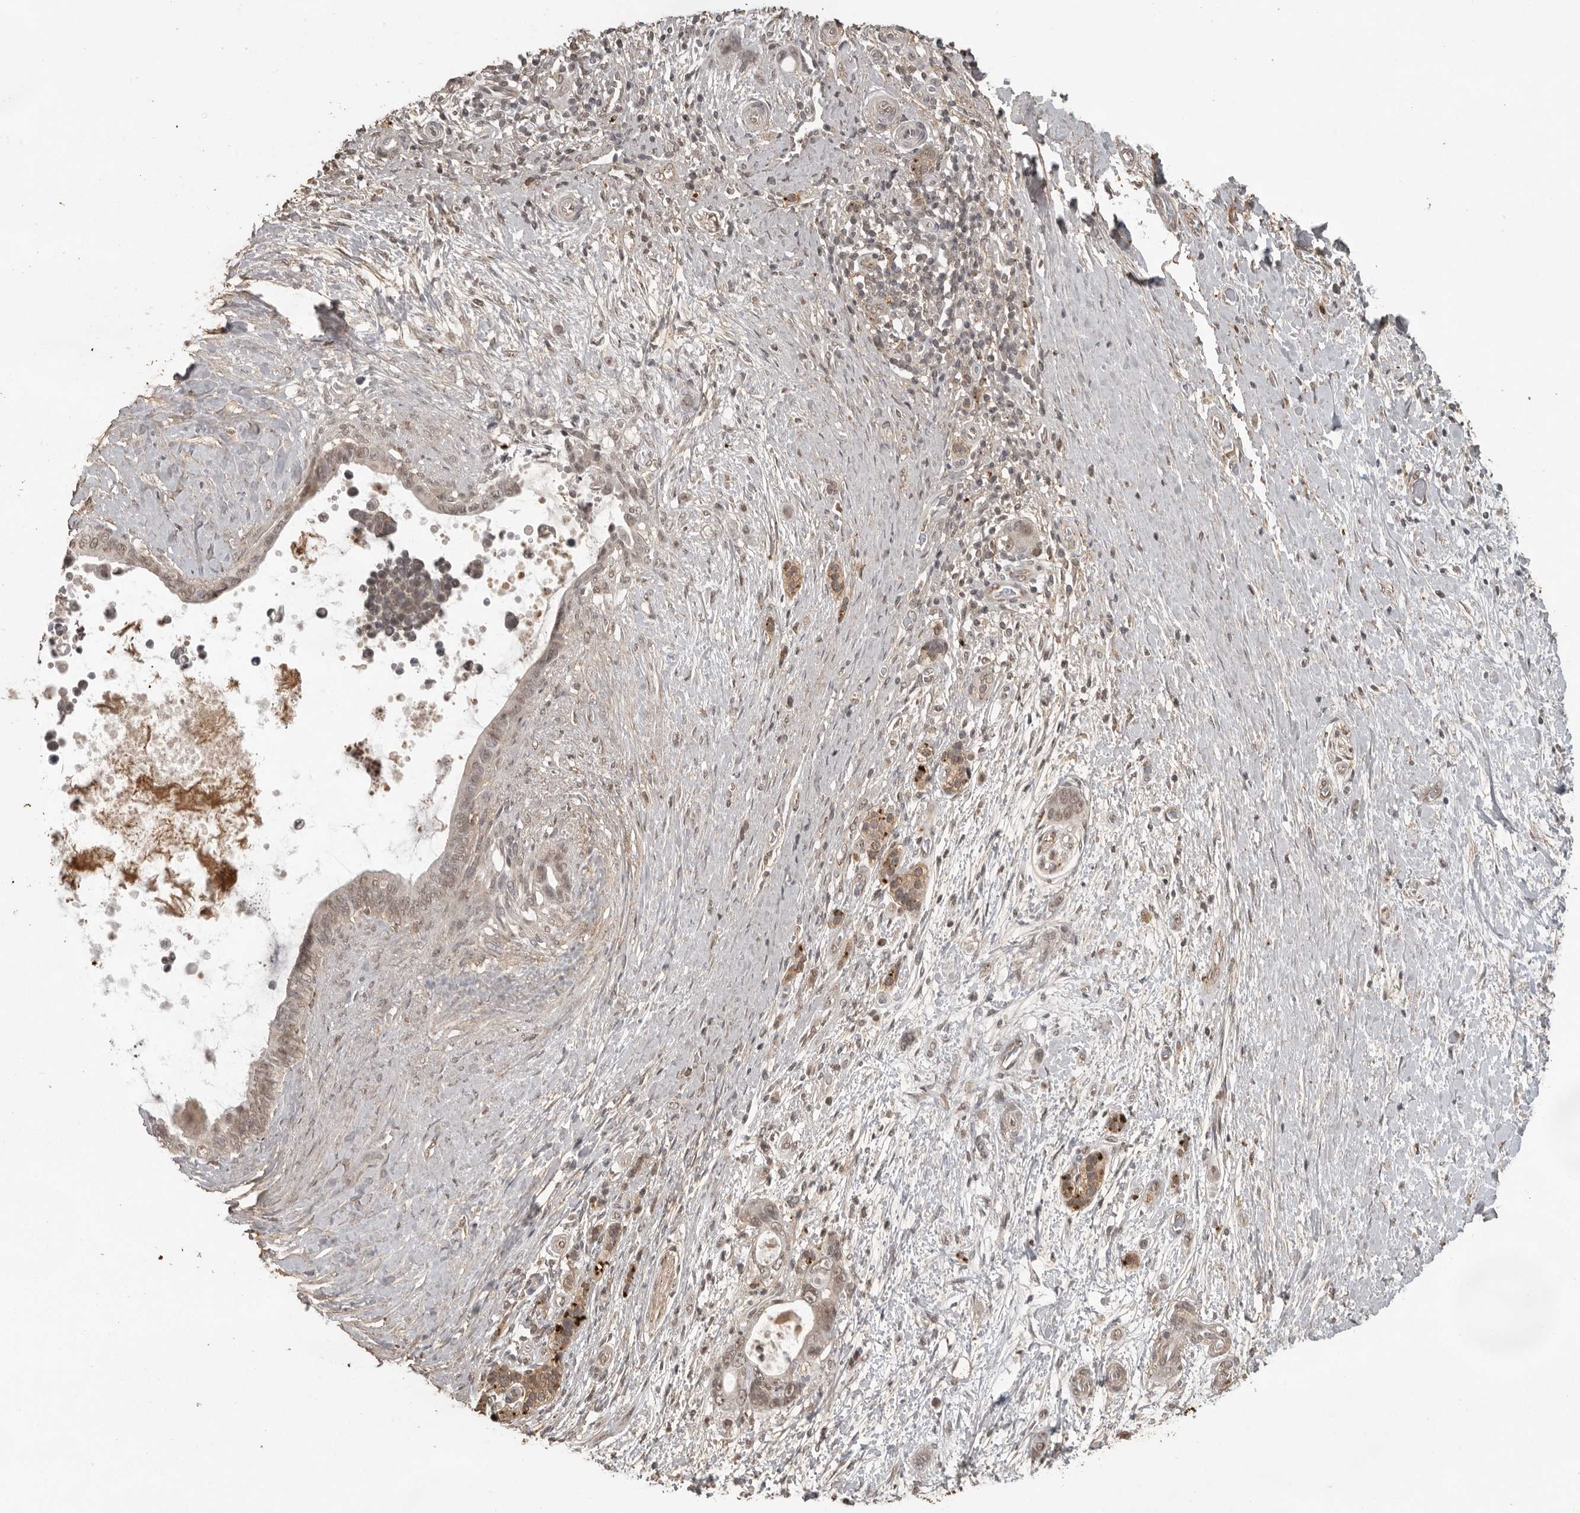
{"staining": {"intensity": "weak", "quantity": ">75%", "location": "cytoplasmic/membranous,nuclear"}, "tissue": "pancreatic cancer", "cell_type": "Tumor cells", "image_type": "cancer", "snomed": [{"axis": "morphology", "description": "Adenocarcinoma, NOS"}, {"axis": "topography", "description": "Pancreas"}], "caption": "Weak cytoplasmic/membranous and nuclear protein staining is present in about >75% of tumor cells in adenocarcinoma (pancreatic).", "gene": "CTF1", "patient": {"sex": "female", "age": 72}}